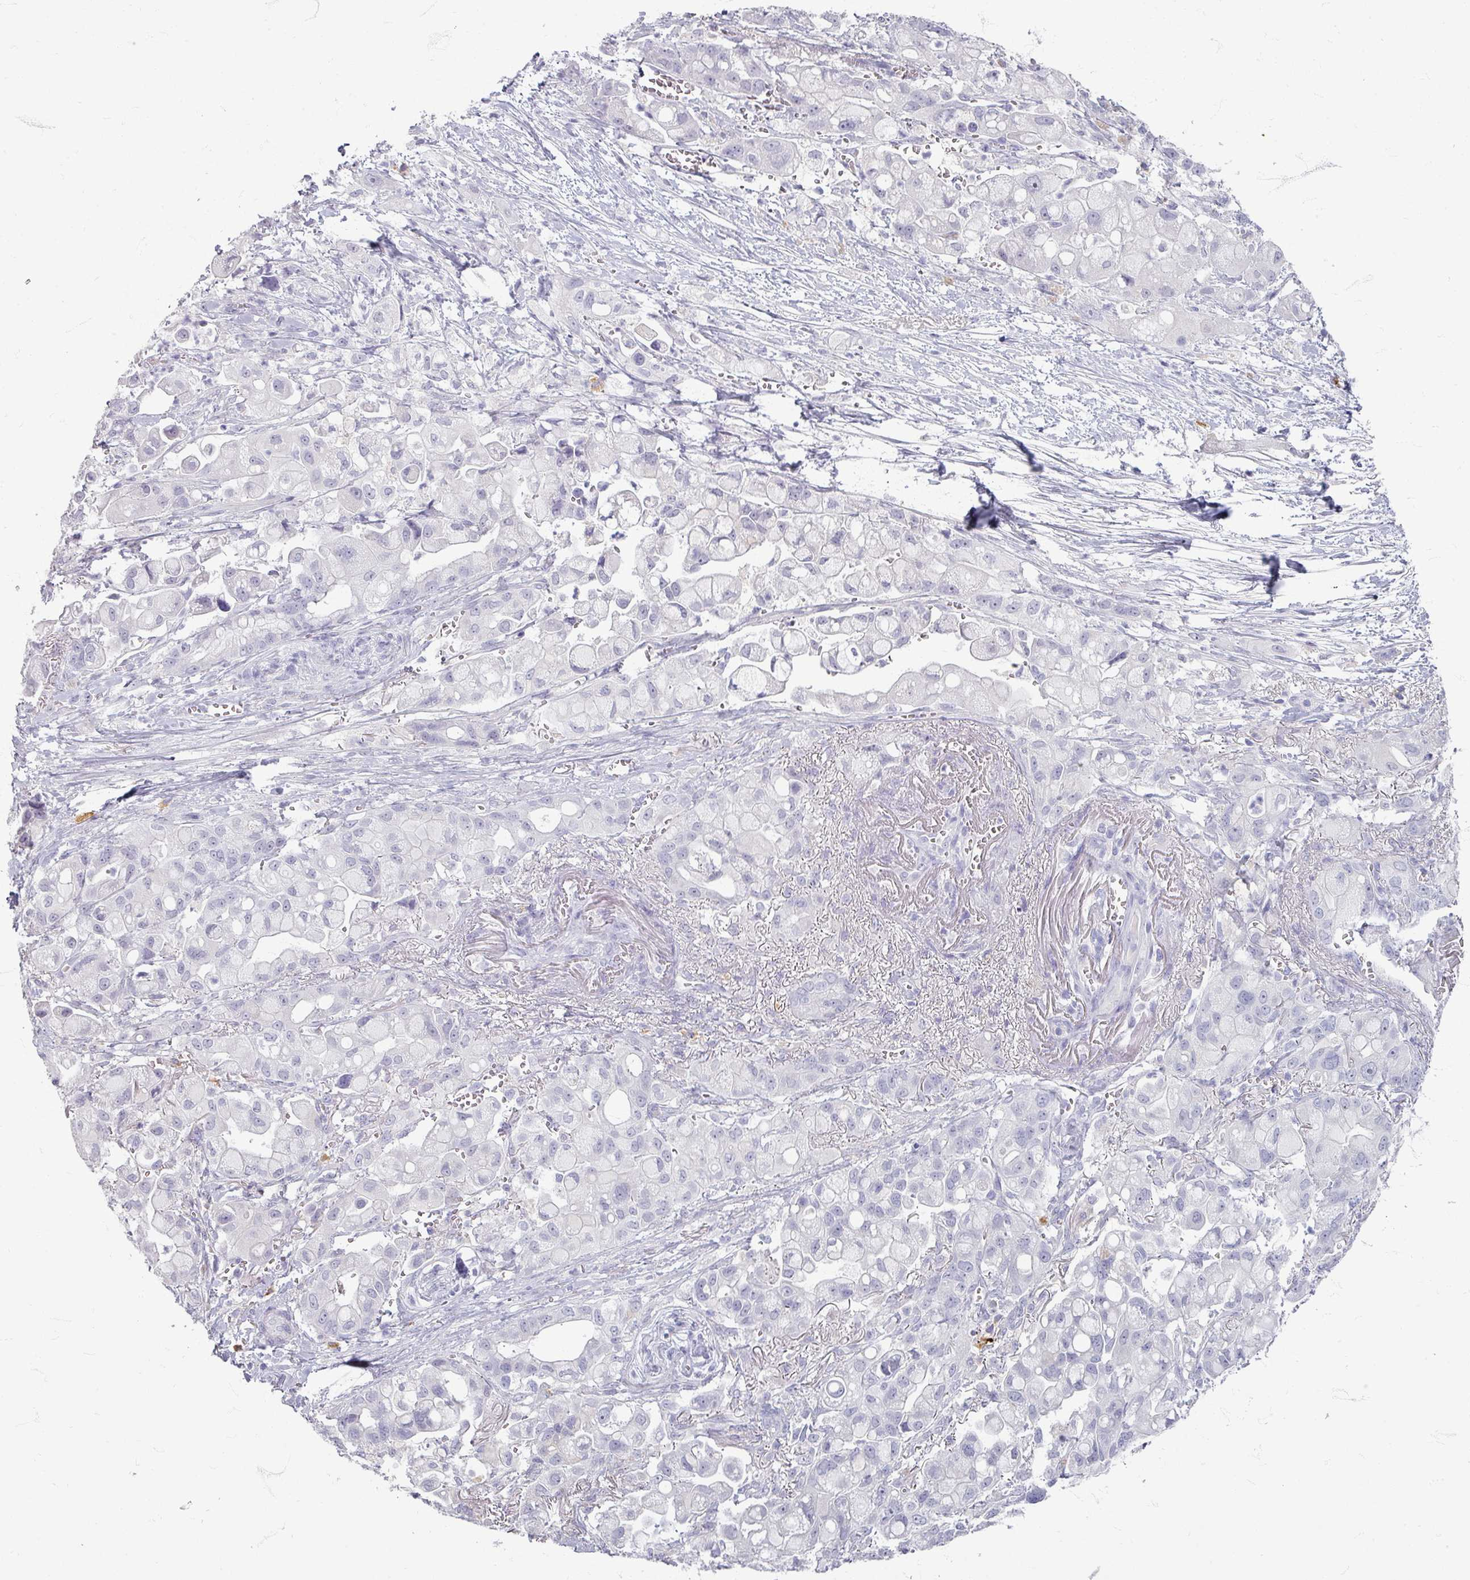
{"staining": {"intensity": "negative", "quantity": "none", "location": "none"}, "tissue": "pancreatic cancer", "cell_type": "Tumor cells", "image_type": "cancer", "snomed": [{"axis": "morphology", "description": "Adenocarcinoma, NOS"}, {"axis": "topography", "description": "Pancreas"}], "caption": "Tumor cells show no significant expression in adenocarcinoma (pancreatic).", "gene": "ZNF878", "patient": {"sex": "male", "age": 68}}